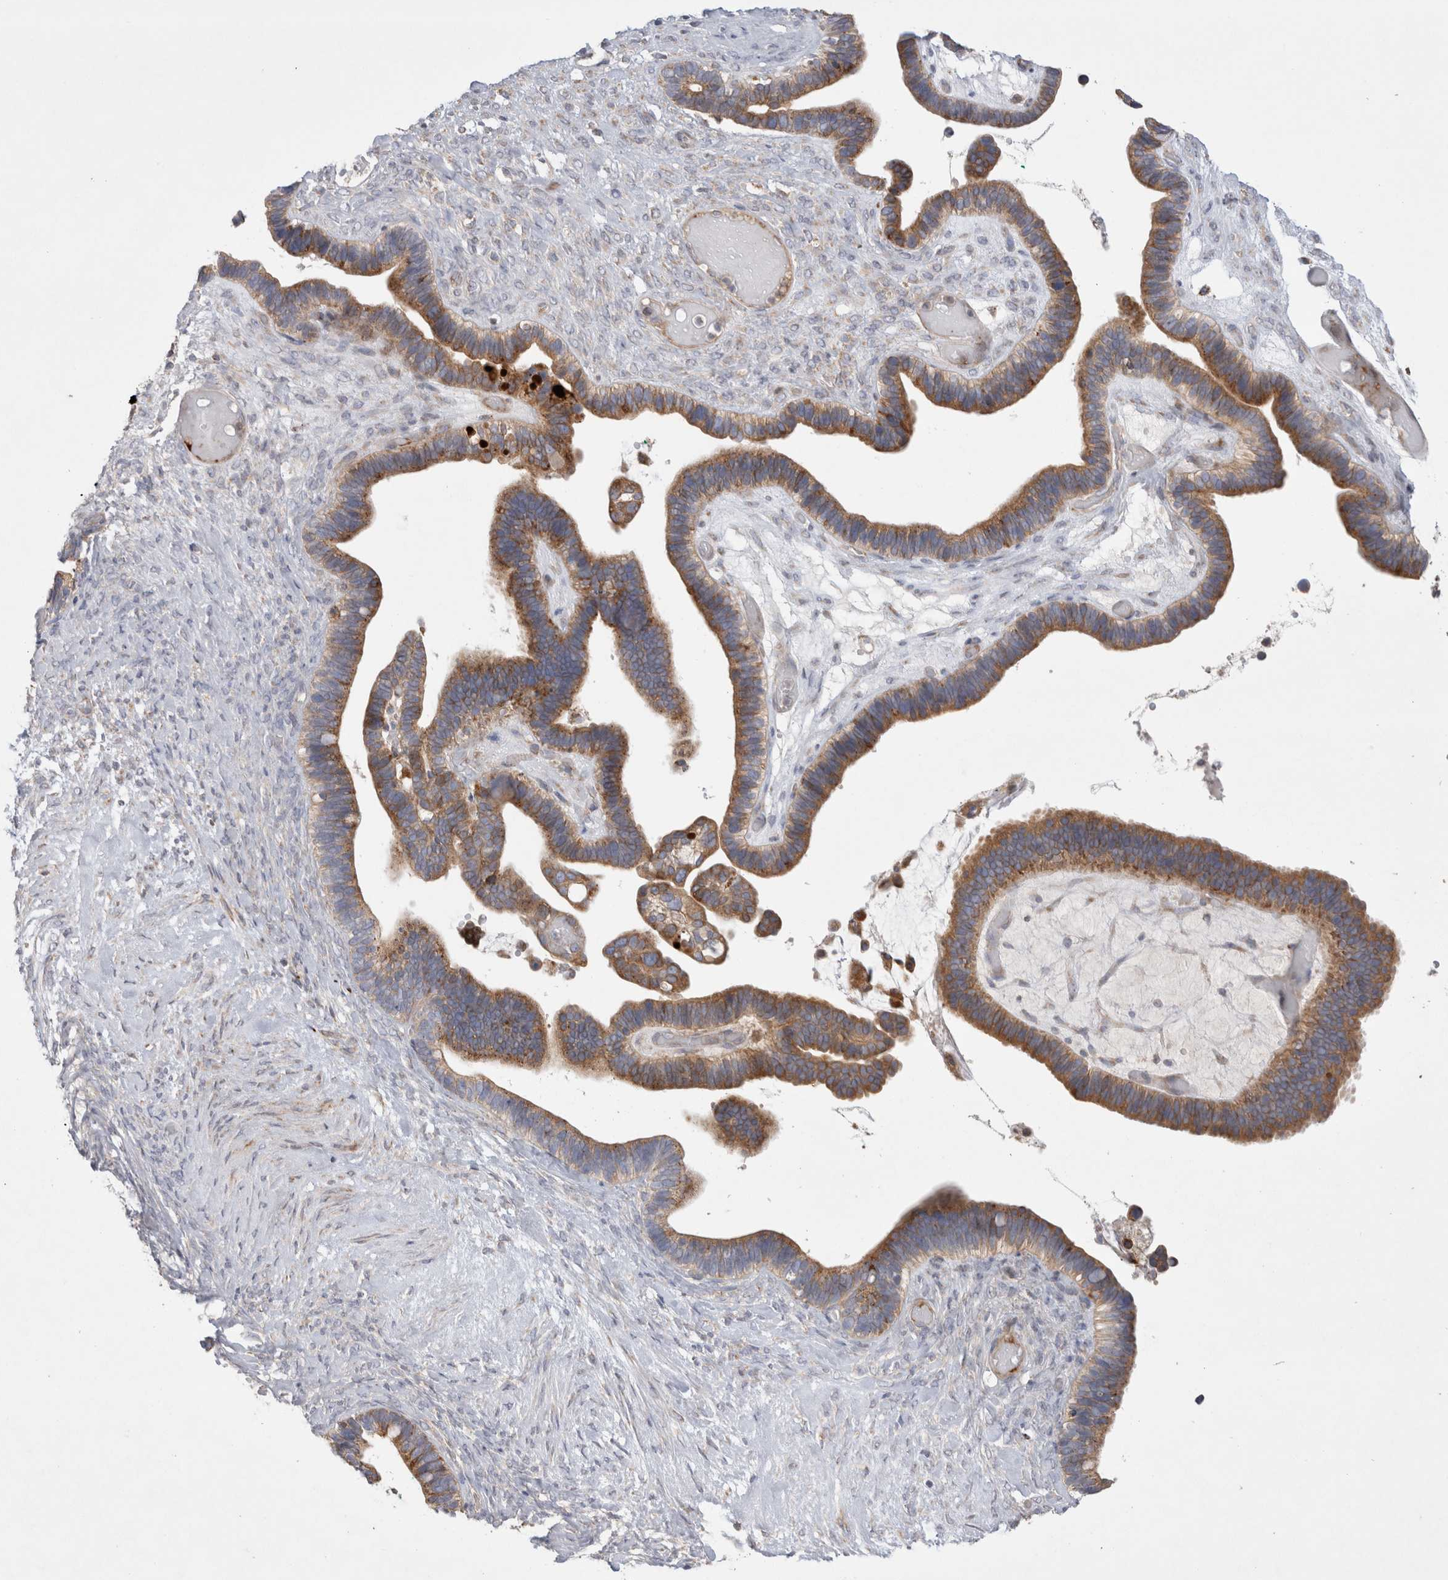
{"staining": {"intensity": "strong", "quantity": ">75%", "location": "cytoplasmic/membranous"}, "tissue": "ovarian cancer", "cell_type": "Tumor cells", "image_type": "cancer", "snomed": [{"axis": "morphology", "description": "Cystadenocarcinoma, serous, NOS"}, {"axis": "topography", "description": "Ovary"}], "caption": "Ovarian cancer stained for a protein (brown) demonstrates strong cytoplasmic/membranous positive positivity in about >75% of tumor cells.", "gene": "TBC1D16", "patient": {"sex": "female", "age": 56}}